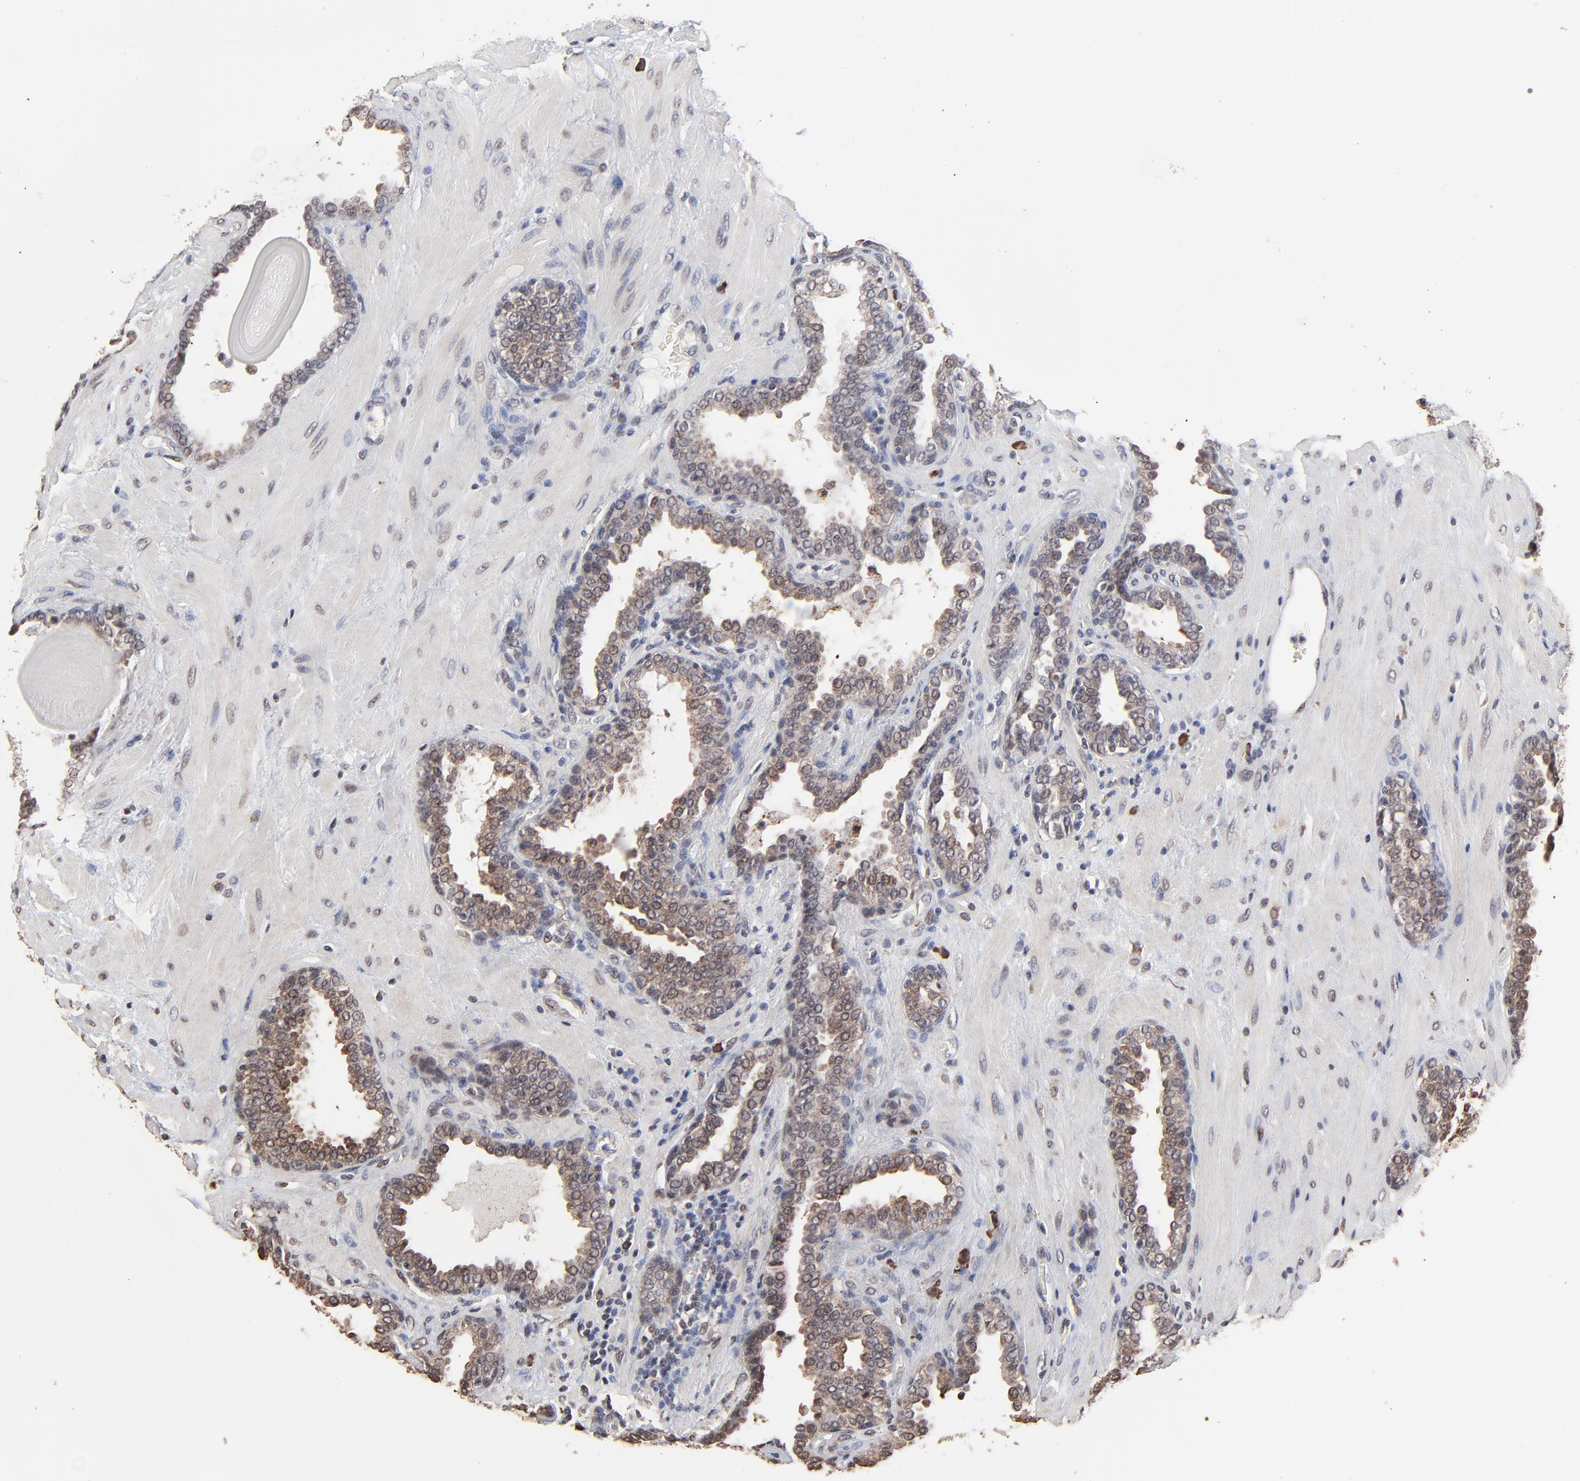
{"staining": {"intensity": "moderate", "quantity": ">75%", "location": "cytoplasmic/membranous"}, "tissue": "prostate", "cell_type": "Glandular cells", "image_type": "normal", "snomed": [{"axis": "morphology", "description": "Normal tissue, NOS"}, {"axis": "topography", "description": "Prostate"}], "caption": "Prostate was stained to show a protein in brown. There is medium levels of moderate cytoplasmic/membranous positivity in approximately >75% of glandular cells. (DAB (3,3'-diaminobenzidine) IHC, brown staining for protein, blue staining for nuclei).", "gene": "CHM", "patient": {"sex": "male", "age": 51}}